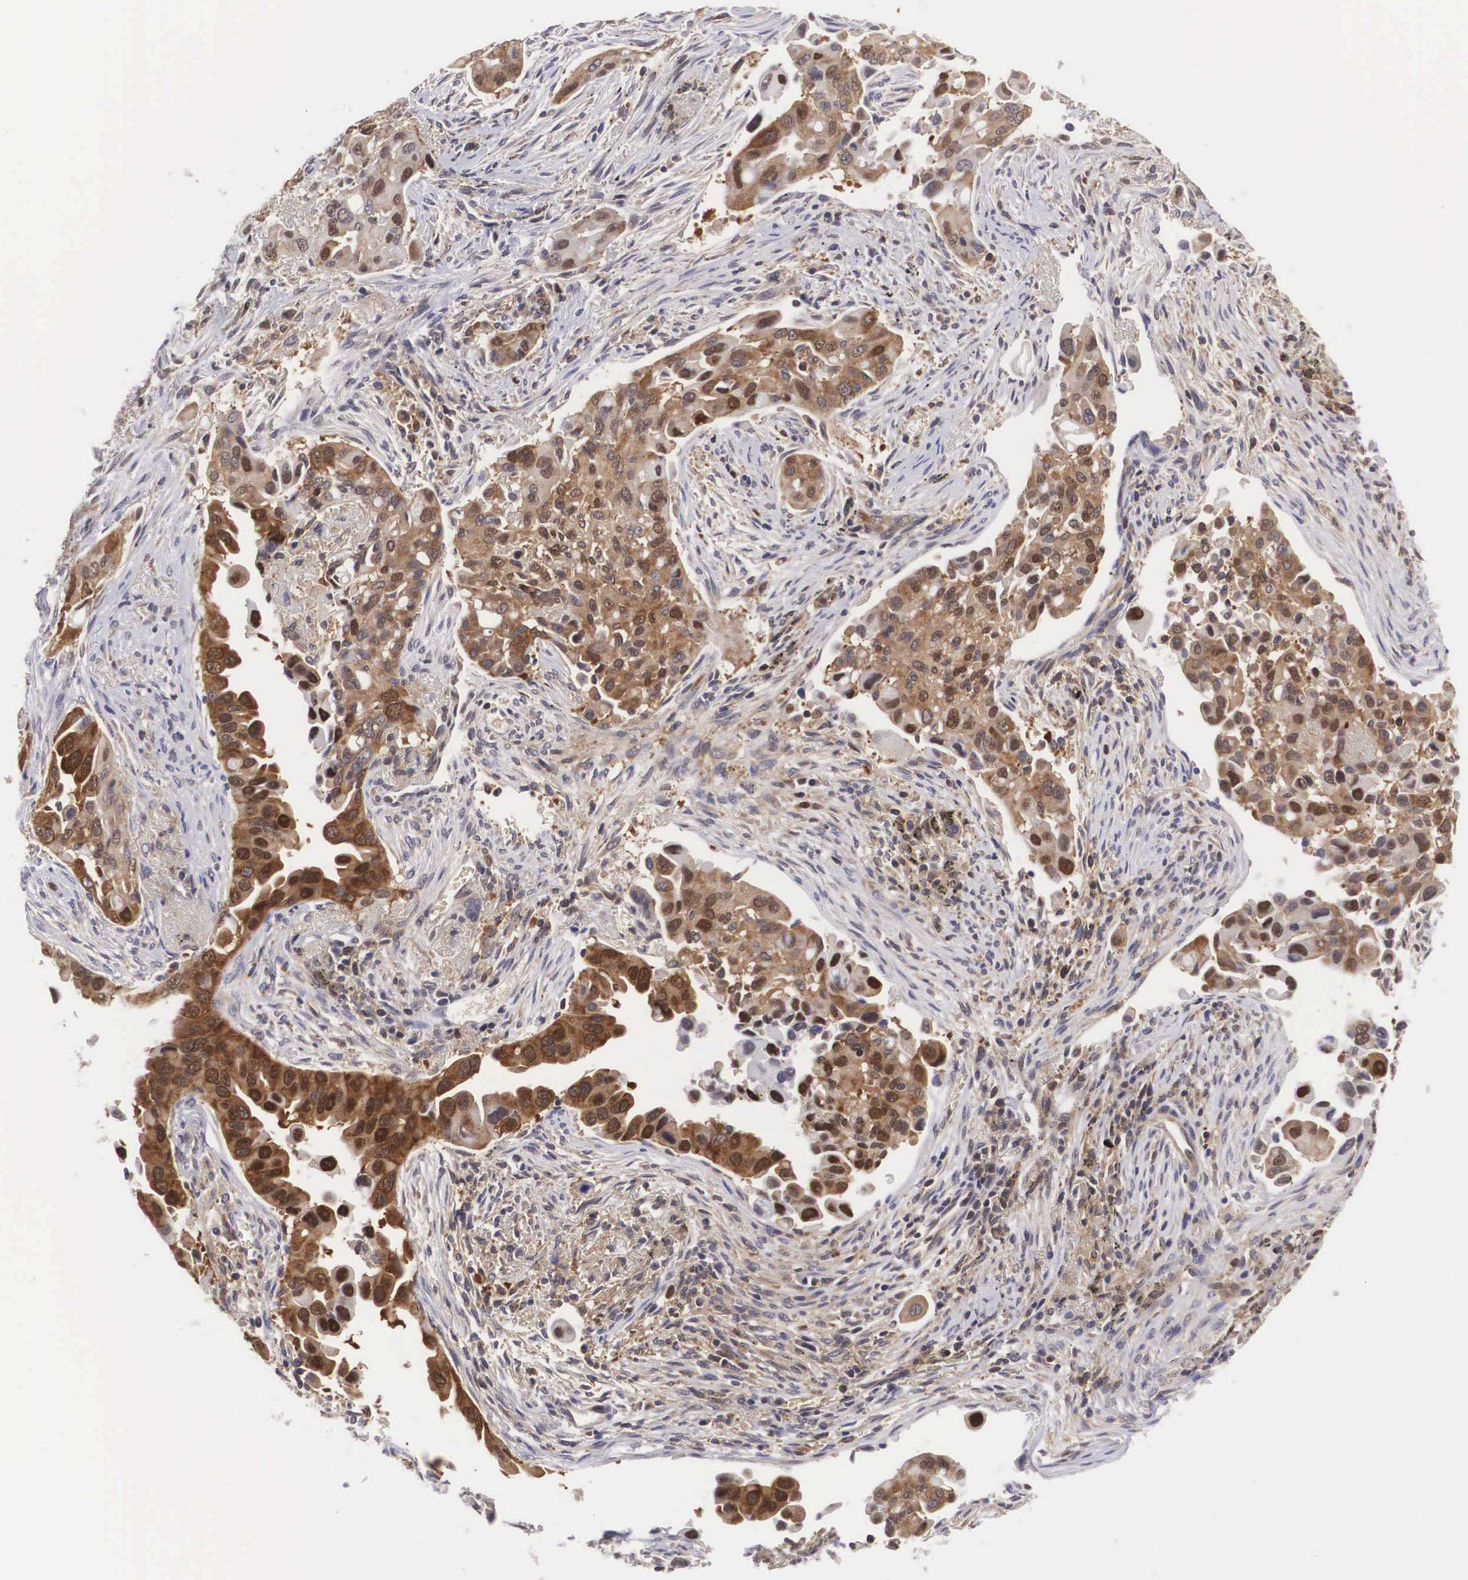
{"staining": {"intensity": "strong", "quantity": ">75%", "location": "cytoplasmic/membranous,nuclear"}, "tissue": "lung cancer", "cell_type": "Tumor cells", "image_type": "cancer", "snomed": [{"axis": "morphology", "description": "Adenocarcinoma, NOS"}, {"axis": "topography", "description": "Lung"}], "caption": "Brown immunohistochemical staining in human lung cancer shows strong cytoplasmic/membranous and nuclear staining in approximately >75% of tumor cells. Using DAB (3,3'-diaminobenzidine) (brown) and hematoxylin (blue) stains, captured at high magnification using brightfield microscopy.", "gene": "ADSL", "patient": {"sex": "male", "age": 68}}